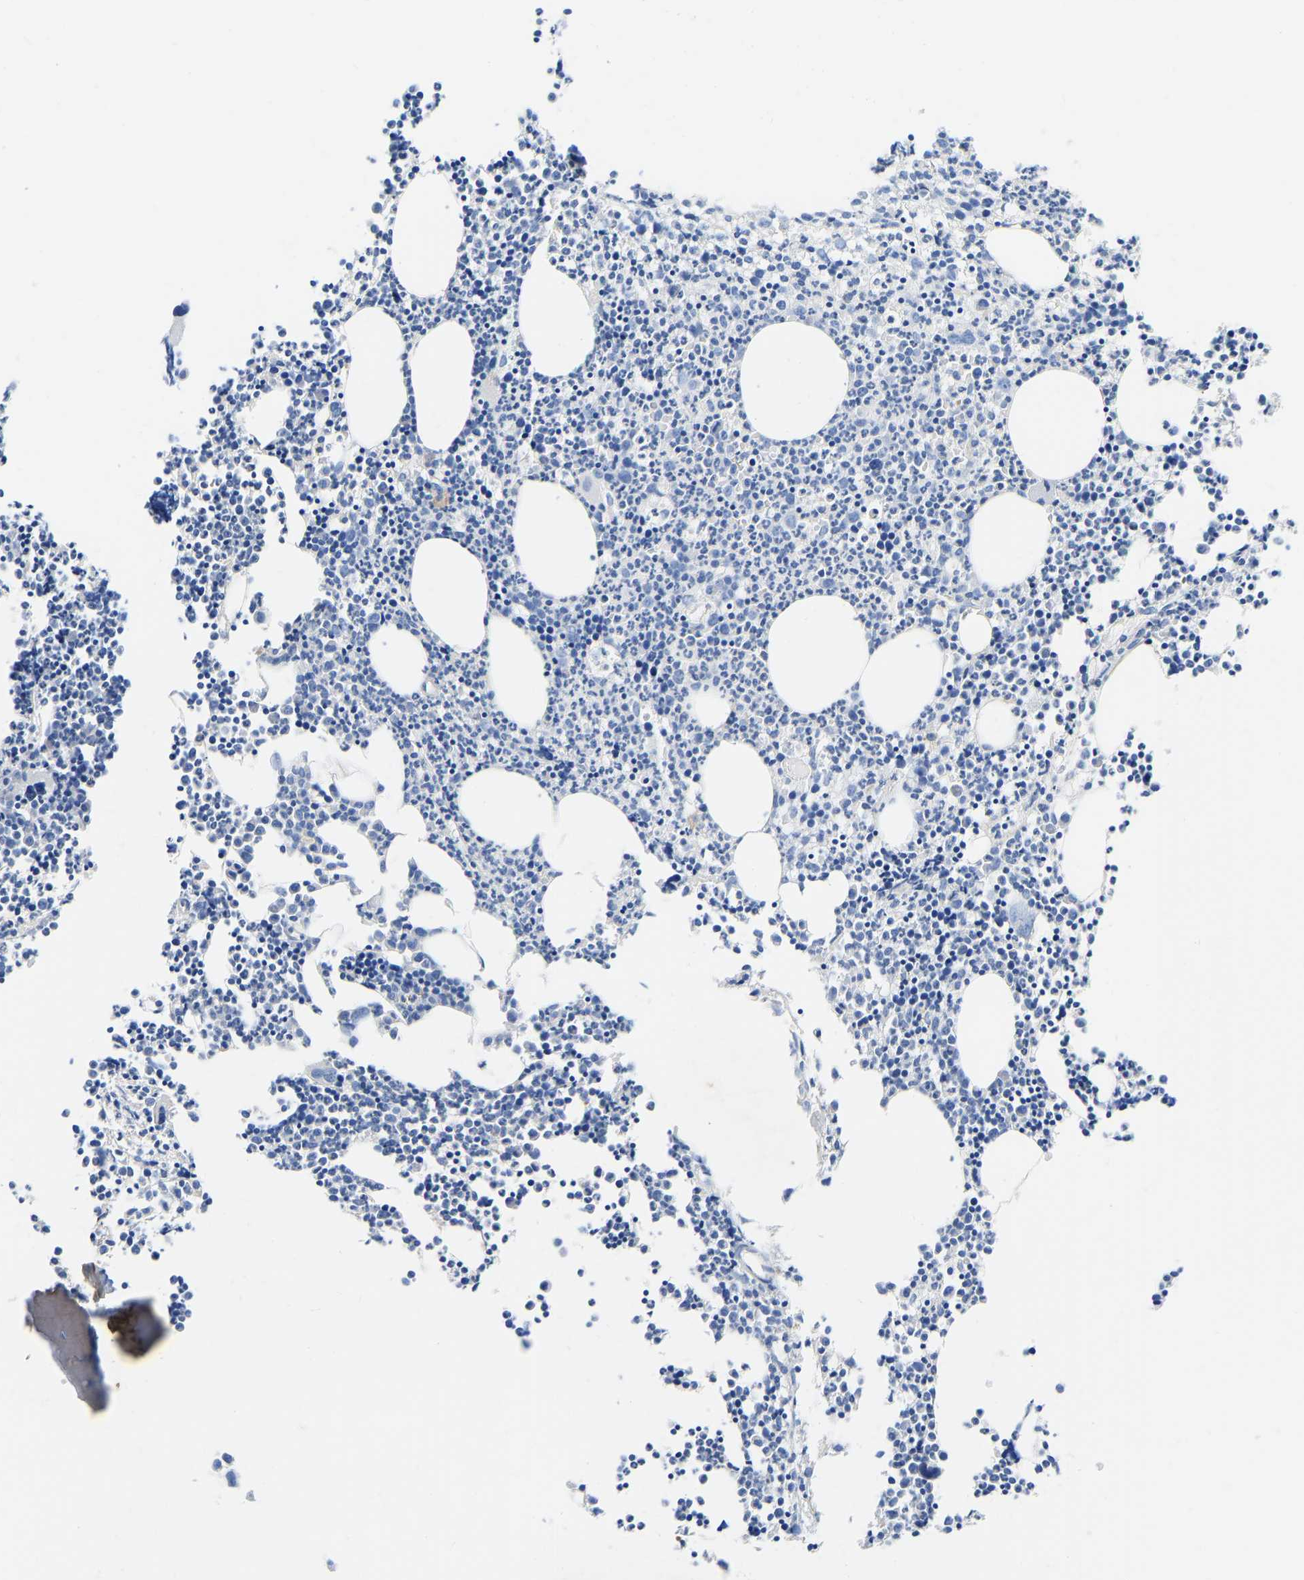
{"staining": {"intensity": "negative", "quantity": "none", "location": "none"}, "tissue": "bone marrow", "cell_type": "Hematopoietic cells", "image_type": "normal", "snomed": [{"axis": "morphology", "description": "Normal tissue, NOS"}, {"axis": "morphology", "description": "Inflammation, NOS"}, {"axis": "topography", "description": "Bone marrow"}], "caption": "A micrograph of bone marrow stained for a protein exhibits no brown staining in hematopoietic cells. (IHC, brightfield microscopy, high magnification).", "gene": "CHAD", "patient": {"sex": "female", "age": 53}}